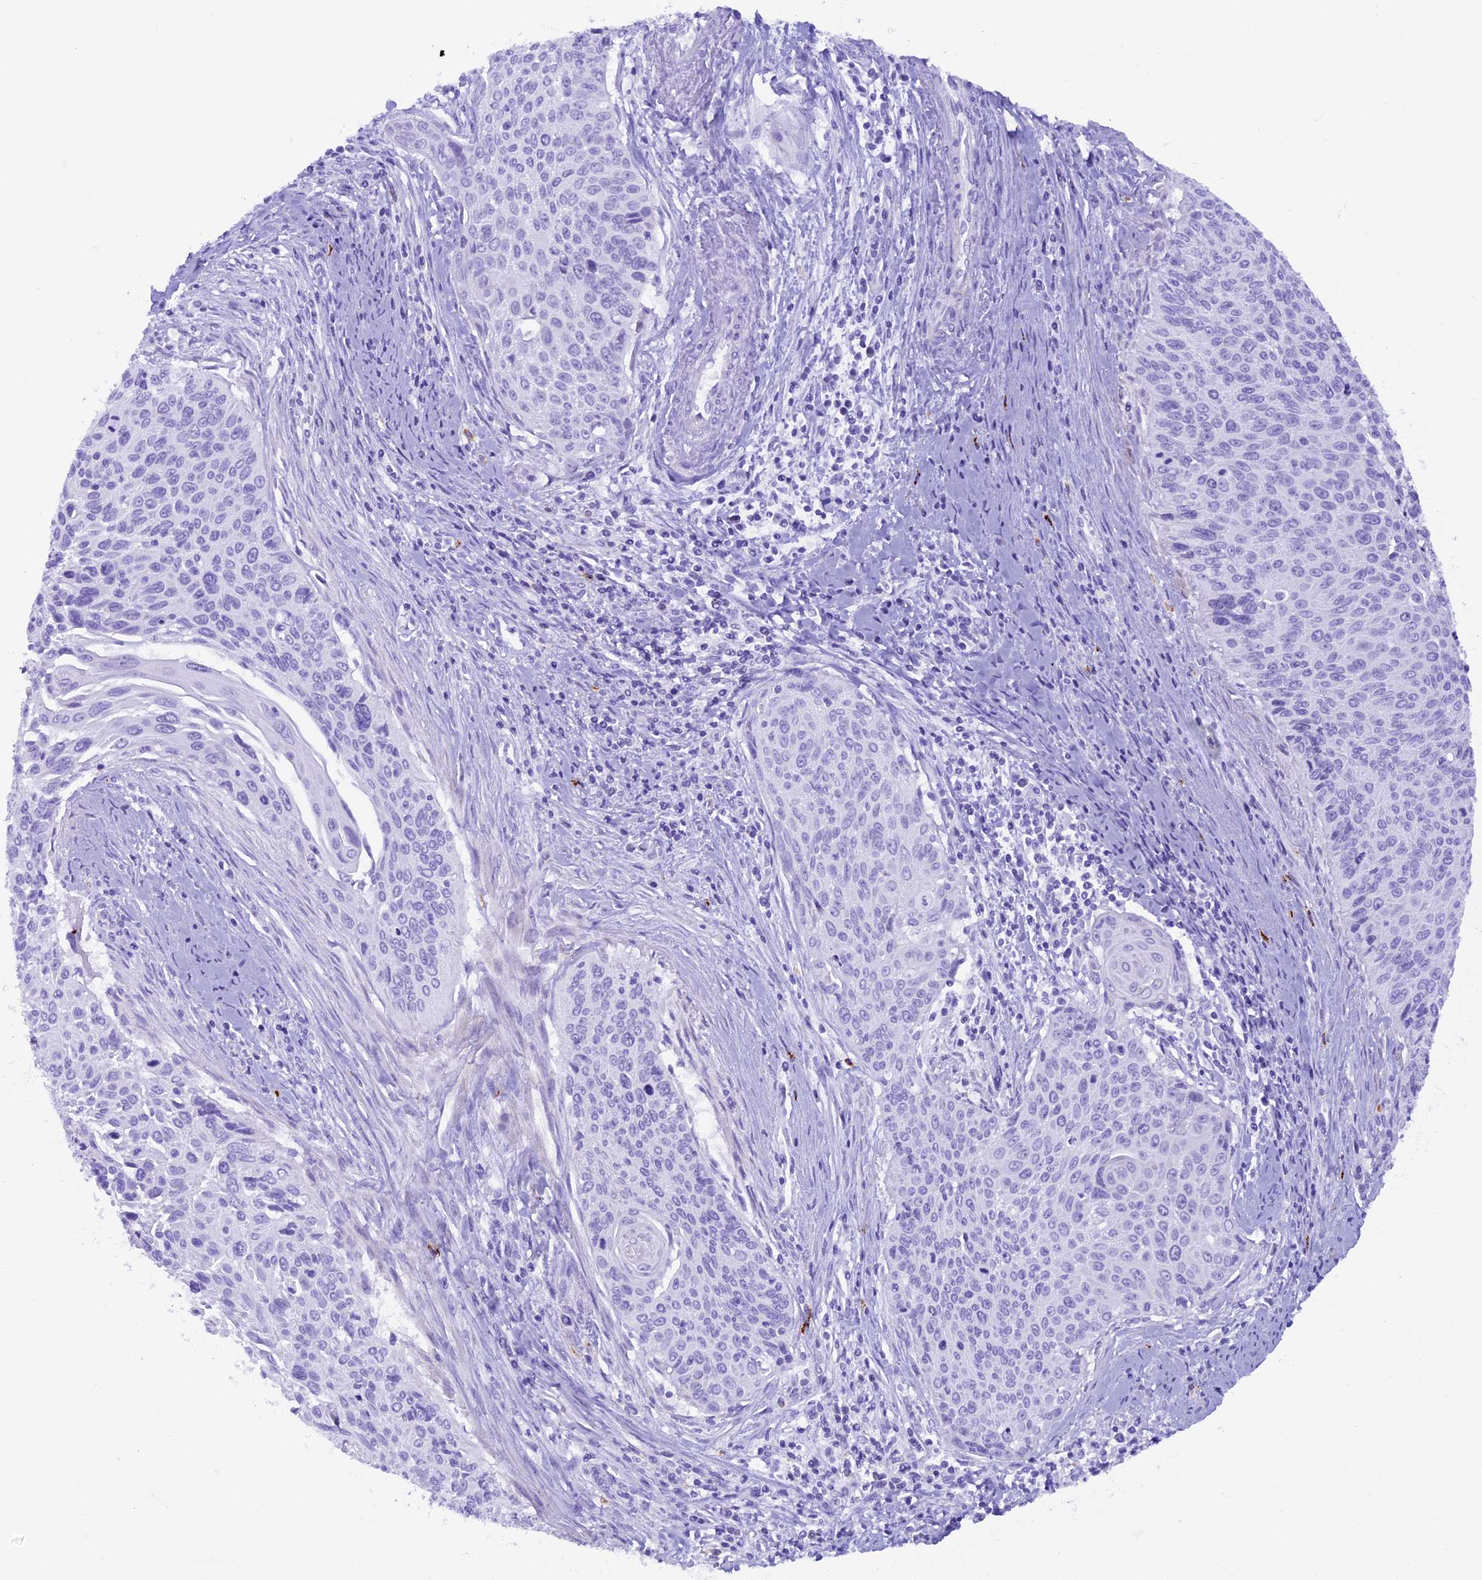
{"staining": {"intensity": "negative", "quantity": "none", "location": "none"}, "tissue": "cervical cancer", "cell_type": "Tumor cells", "image_type": "cancer", "snomed": [{"axis": "morphology", "description": "Squamous cell carcinoma, NOS"}, {"axis": "topography", "description": "Cervix"}], "caption": "IHC of human cervical cancer (squamous cell carcinoma) demonstrates no expression in tumor cells.", "gene": "RTTN", "patient": {"sex": "female", "age": 55}}